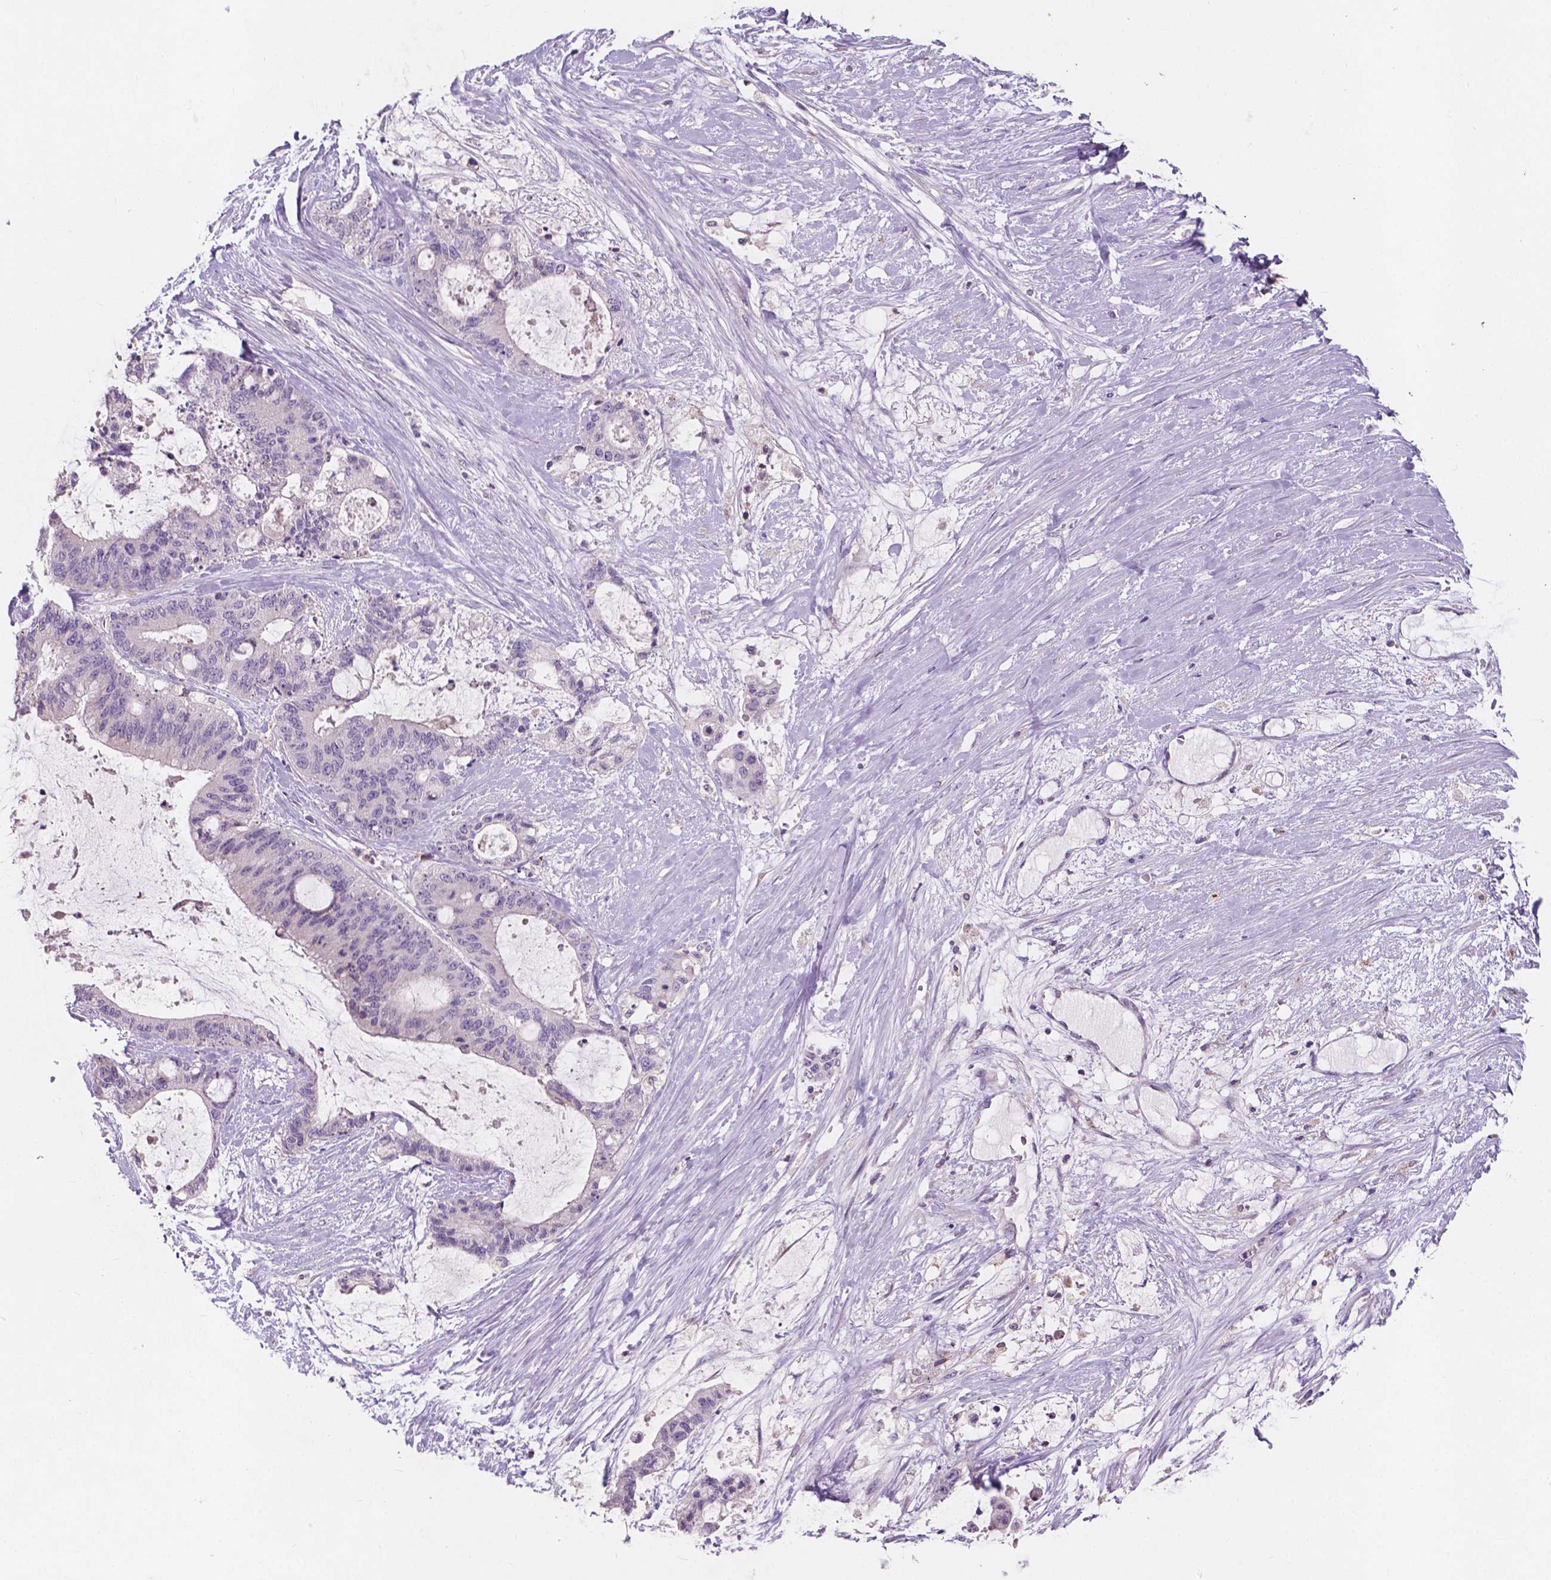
{"staining": {"intensity": "negative", "quantity": "none", "location": "none"}, "tissue": "liver cancer", "cell_type": "Tumor cells", "image_type": "cancer", "snomed": [{"axis": "morphology", "description": "Normal tissue, NOS"}, {"axis": "morphology", "description": "Cholangiocarcinoma"}, {"axis": "topography", "description": "Liver"}, {"axis": "topography", "description": "Peripheral nerve tissue"}], "caption": "Immunohistochemistry (IHC) micrograph of liver cancer stained for a protein (brown), which demonstrates no expression in tumor cells. (DAB immunohistochemistry visualized using brightfield microscopy, high magnification).", "gene": "IREB2", "patient": {"sex": "female", "age": 73}}